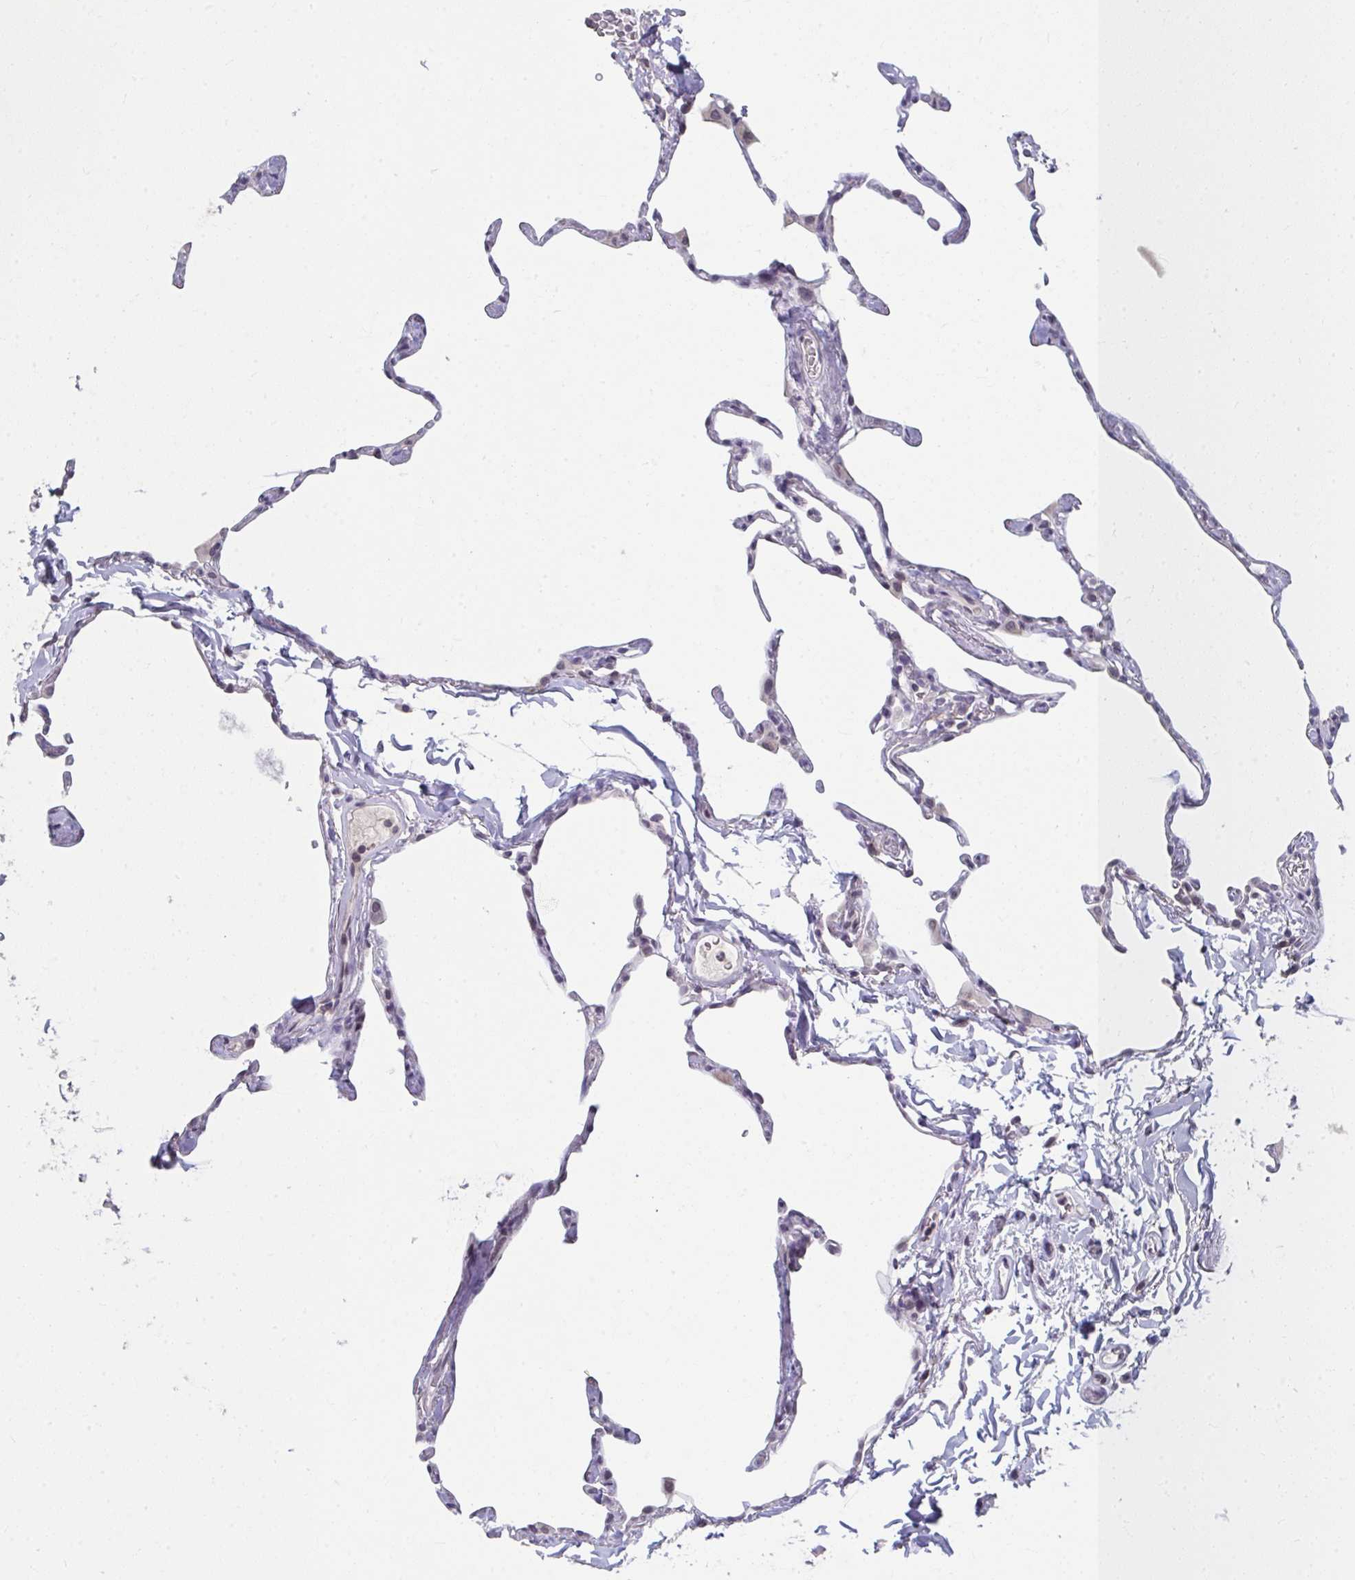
{"staining": {"intensity": "negative", "quantity": "none", "location": "none"}, "tissue": "lung", "cell_type": "Alveolar cells", "image_type": "normal", "snomed": [{"axis": "morphology", "description": "Normal tissue, NOS"}, {"axis": "topography", "description": "Lung"}], "caption": "Human lung stained for a protein using immunohistochemistry displays no staining in alveolar cells.", "gene": "NUP133", "patient": {"sex": "male", "age": 65}}